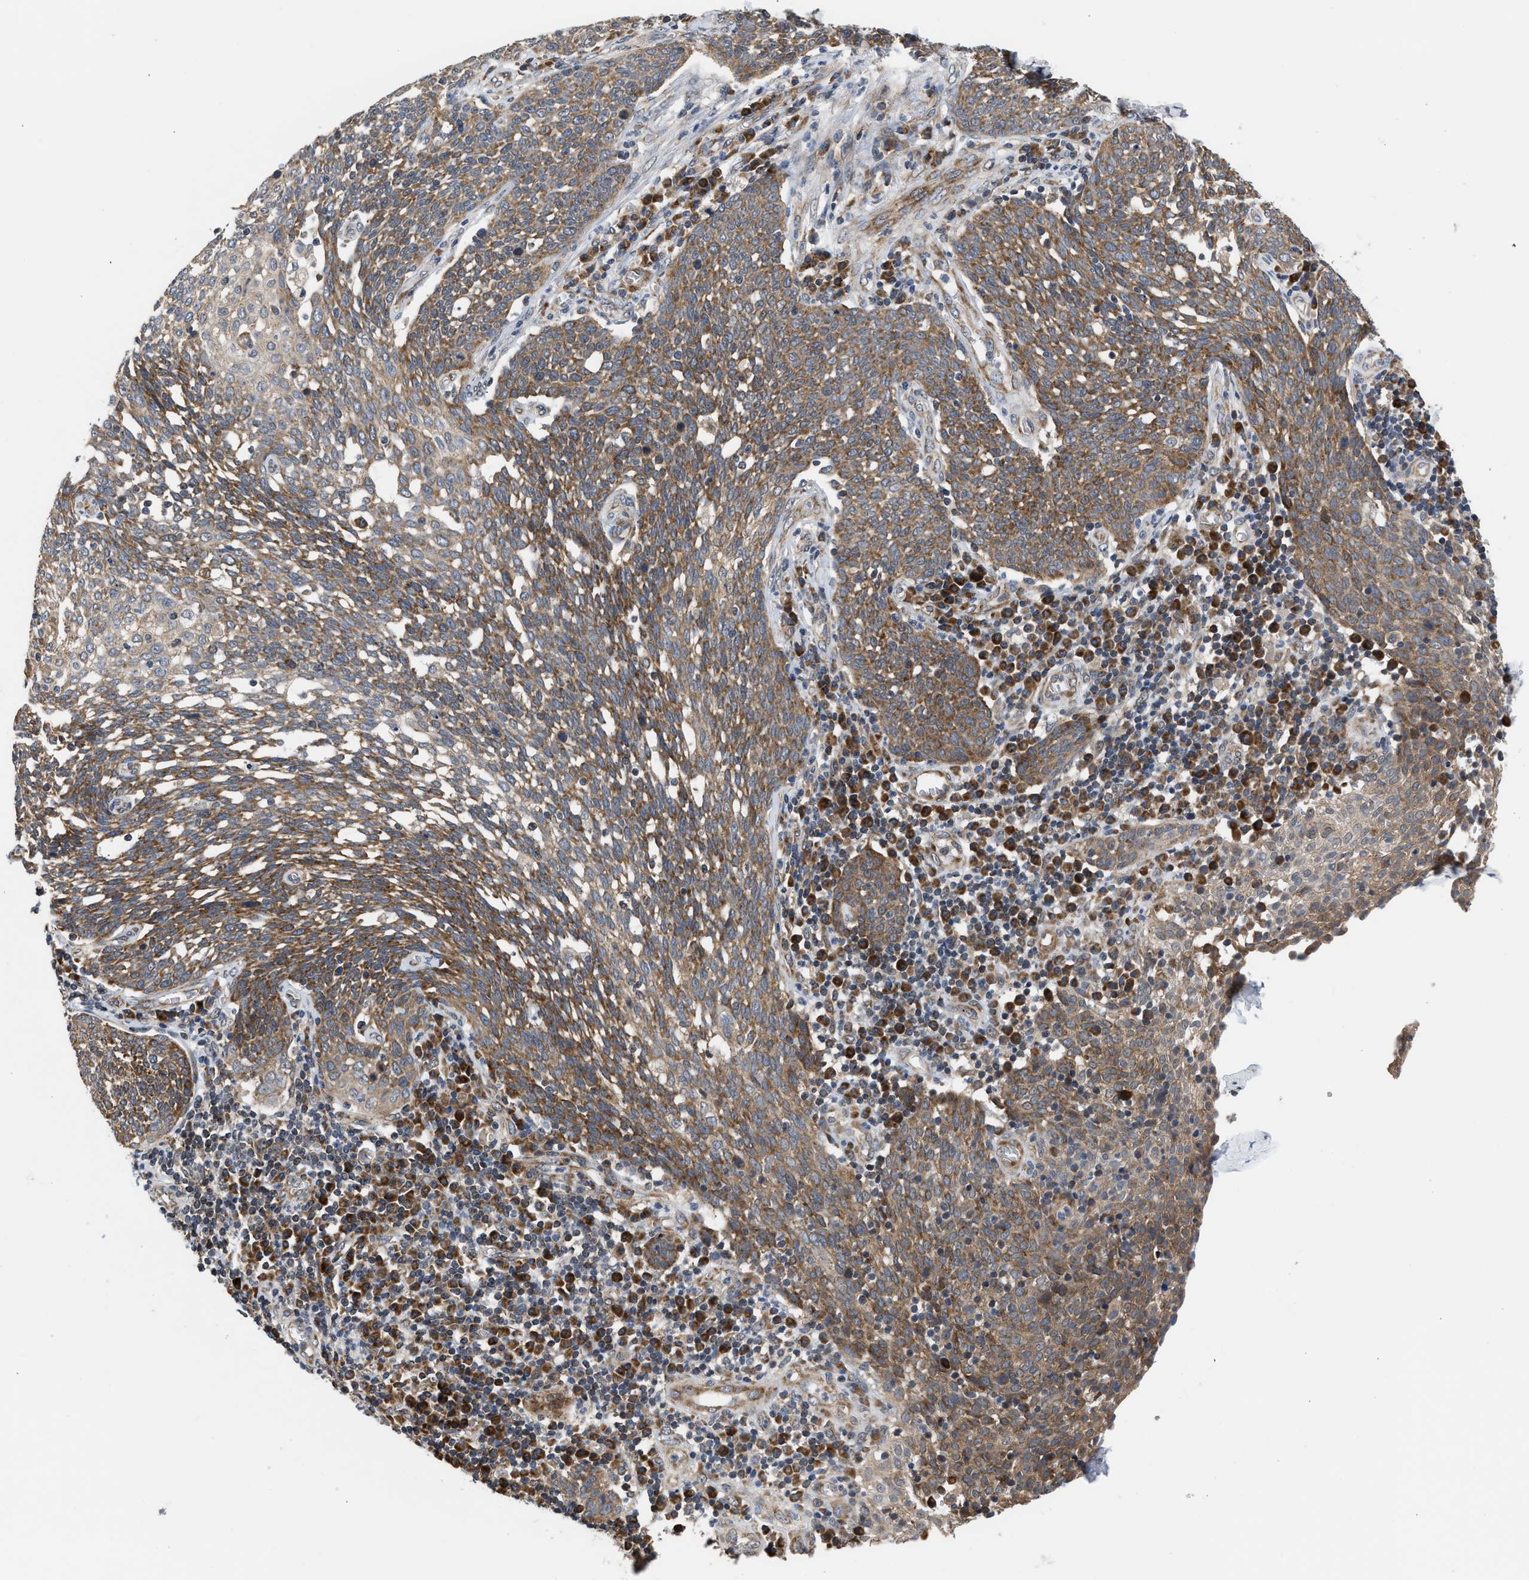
{"staining": {"intensity": "moderate", "quantity": ">75%", "location": "cytoplasmic/membranous"}, "tissue": "cervical cancer", "cell_type": "Tumor cells", "image_type": "cancer", "snomed": [{"axis": "morphology", "description": "Squamous cell carcinoma, NOS"}, {"axis": "topography", "description": "Cervix"}], "caption": "High-magnification brightfield microscopy of squamous cell carcinoma (cervical) stained with DAB (3,3'-diaminobenzidine) (brown) and counterstained with hematoxylin (blue). tumor cells exhibit moderate cytoplasmic/membranous positivity is appreciated in about>75% of cells.", "gene": "POLG2", "patient": {"sex": "female", "age": 34}}